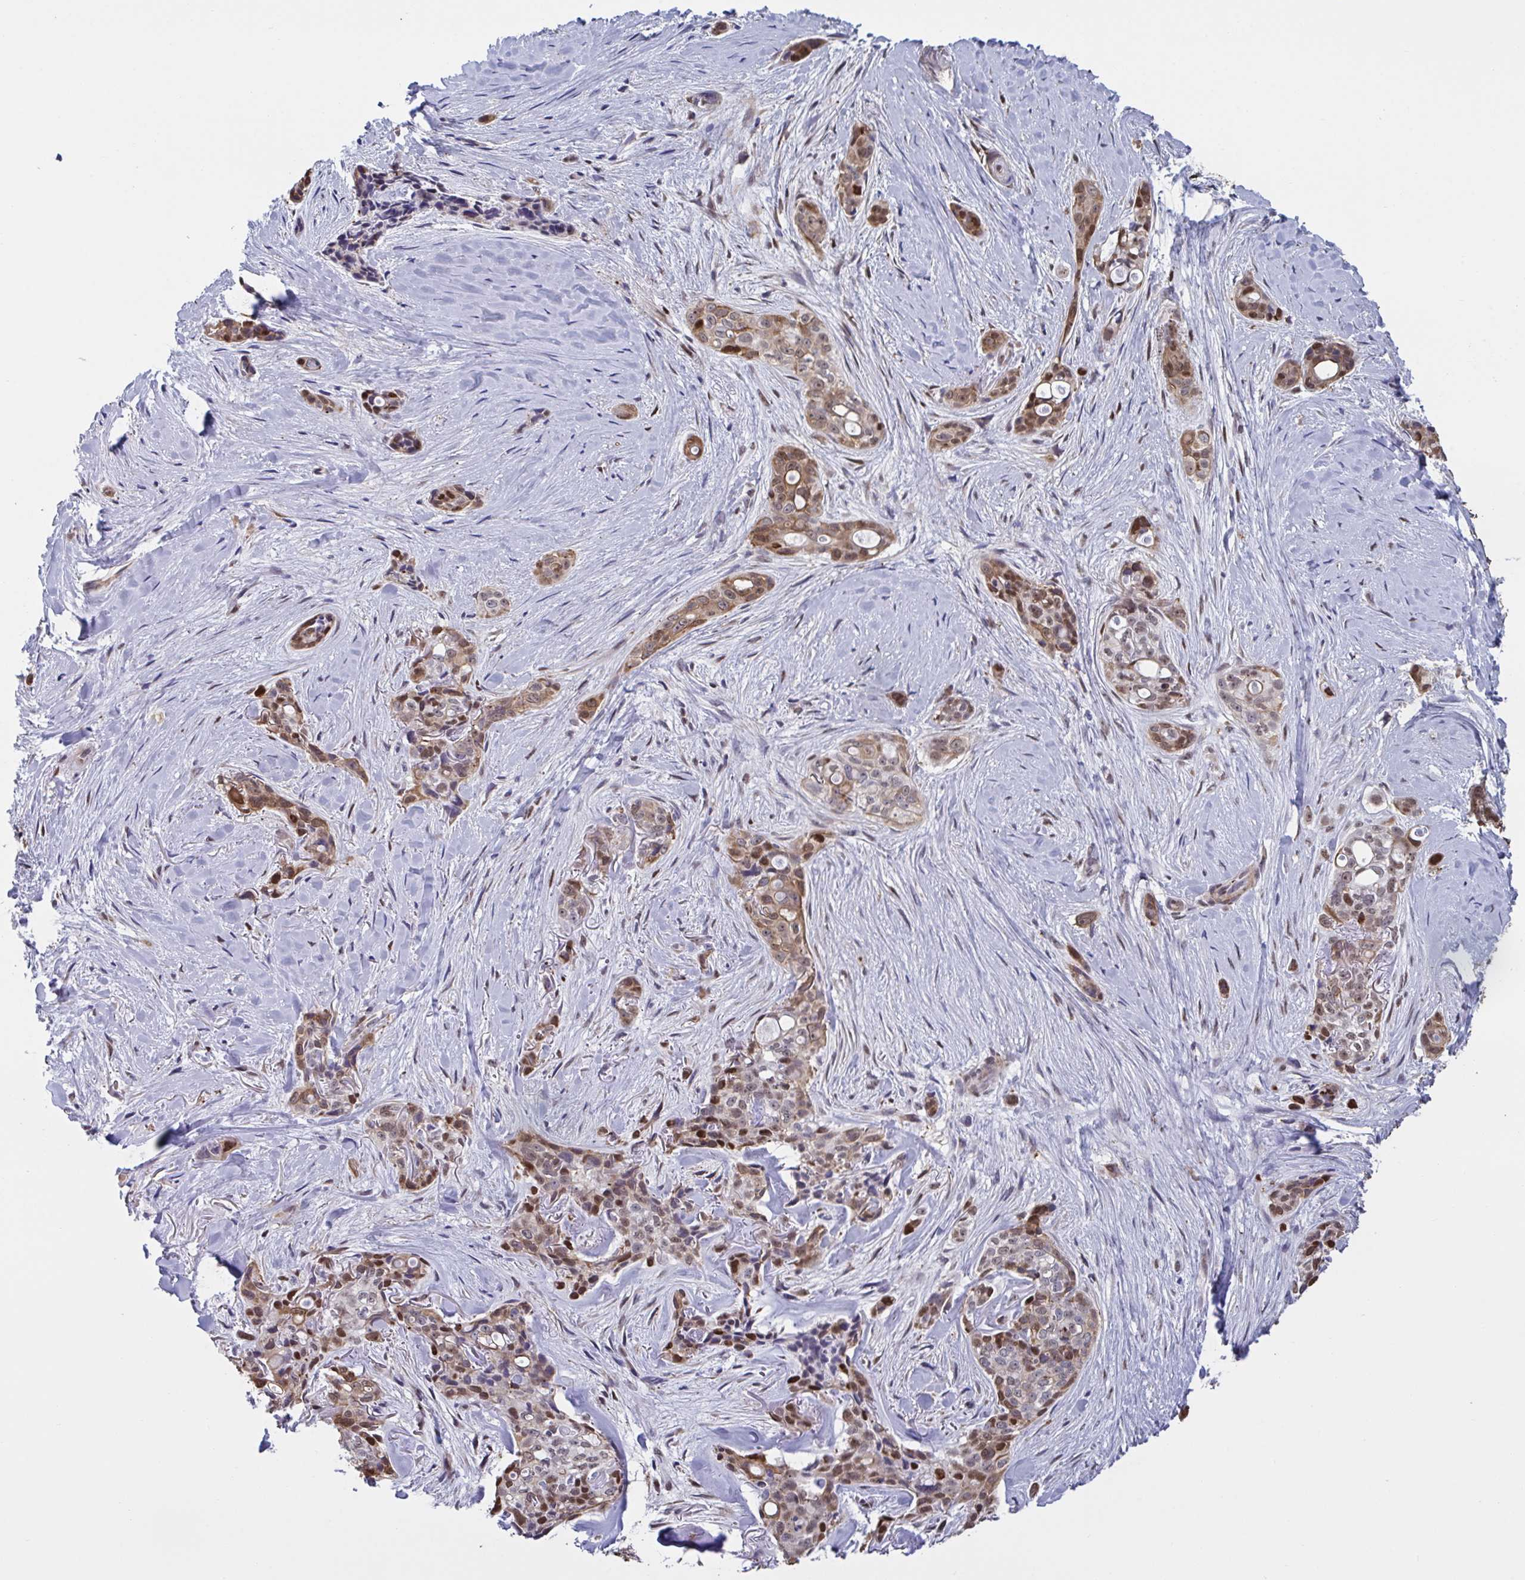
{"staining": {"intensity": "moderate", "quantity": ">75%", "location": "cytoplasmic/membranous,nuclear"}, "tissue": "skin cancer", "cell_type": "Tumor cells", "image_type": "cancer", "snomed": [{"axis": "morphology", "description": "Basal cell carcinoma"}, {"axis": "topography", "description": "Skin"}], "caption": "DAB (3,3'-diaminobenzidine) immunohistochemical staining of skin cancer (basal cell carcinoma) demonstrates moderate cytoplasmic/membranous and nuclear protein positivity in about >75% of tumor cells.", "gene": "PELI2", "patient": {"sex": "female", "age": 79}}